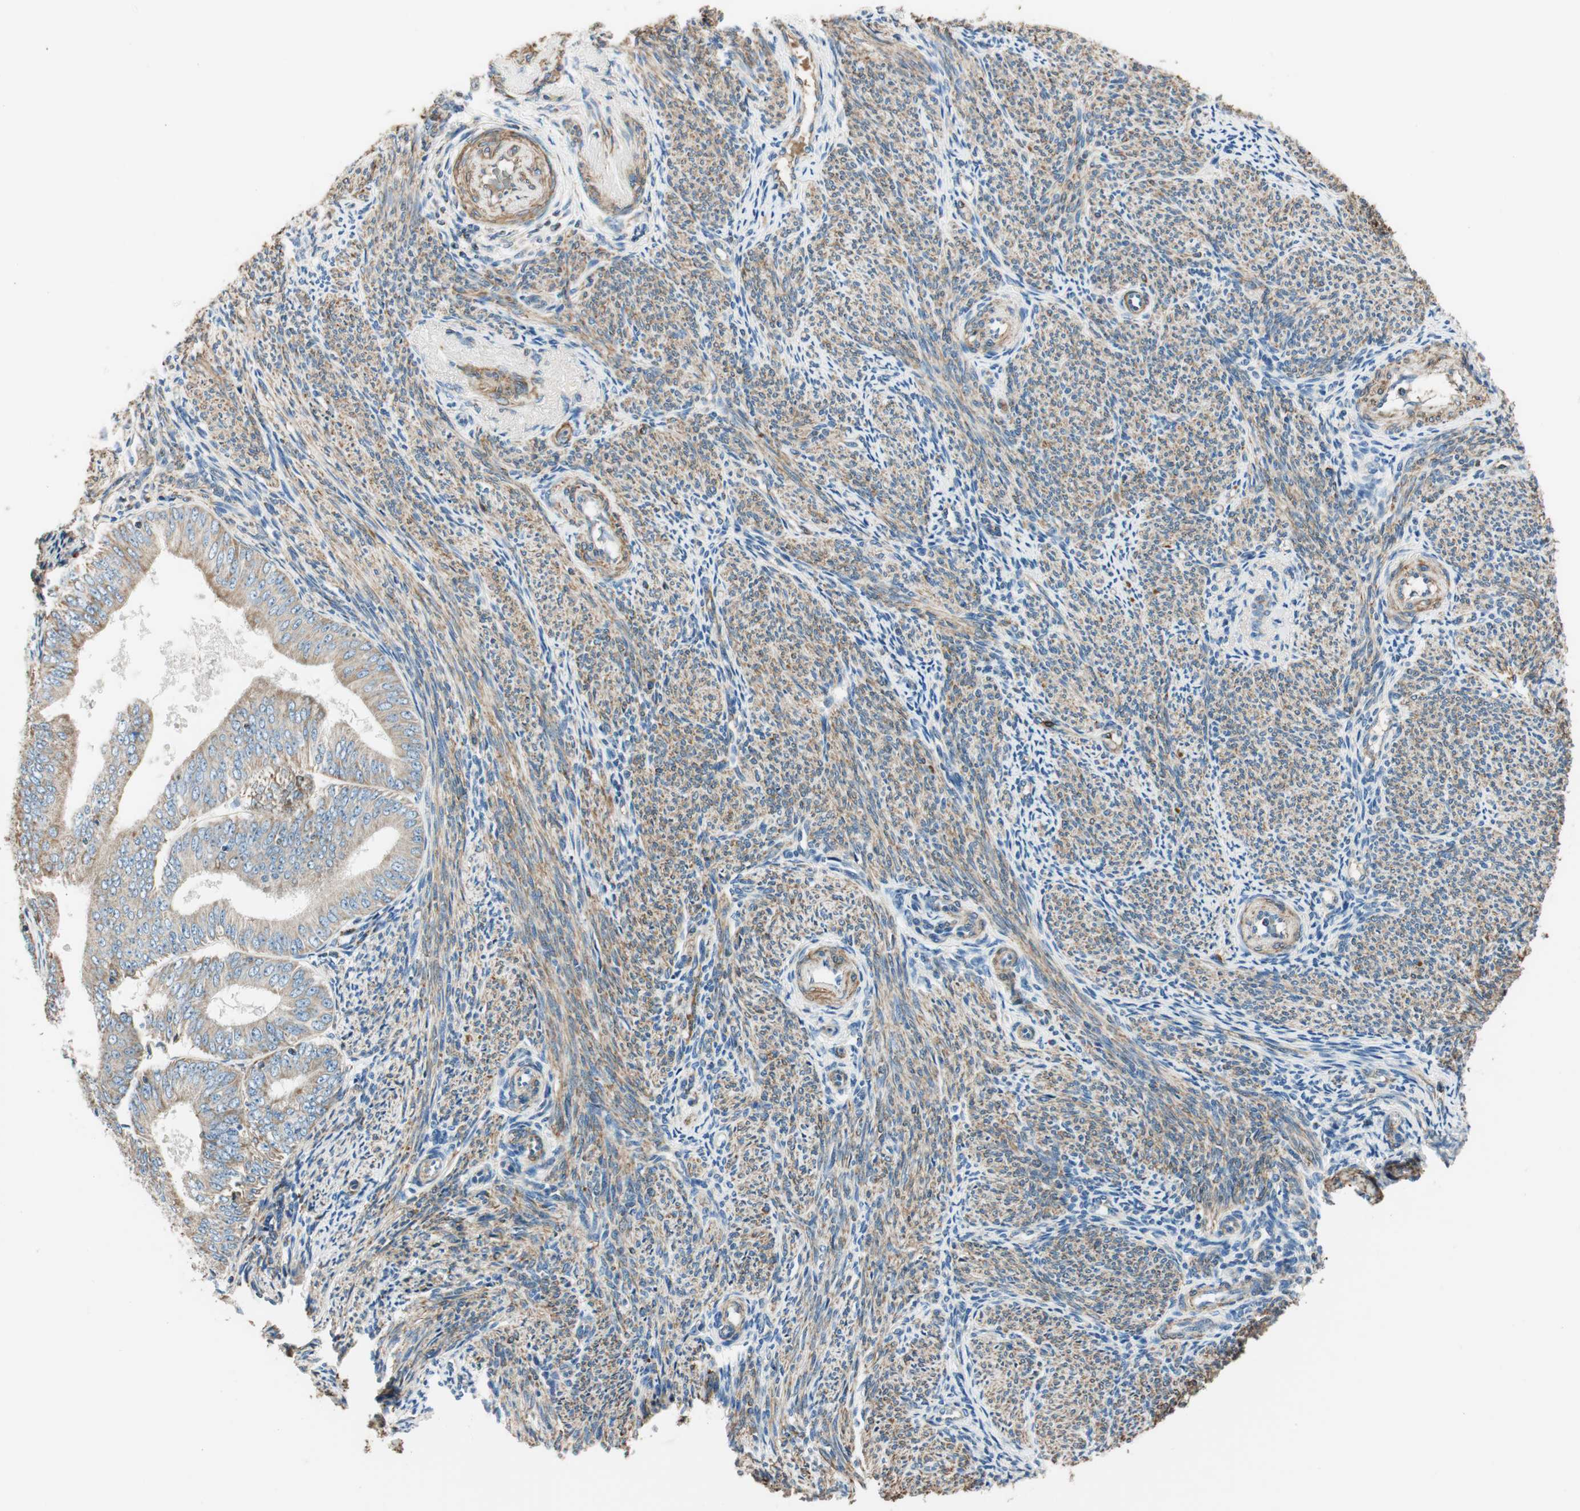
{"staining": {"intensity": "moderate", "quantity": ">75%", "location": "cytoplasmic/membranous"}, "tissue": "endometrial cancer", "cell_type": "Tumor cells", "image_type": "cancer", "snomed": [{"axis": "morphology", "description": "Adenocarcinoma, NOS"}, {"axis": "topography", "description": "Endometrium"}], "caption": "Tumor cells display moderate cytoplasmic/membranous positivity in approximately >75% of cells in endometrial adenocarcinoma.", "gene": "RORB", "patient": {"sex": "female", "age": 63}}